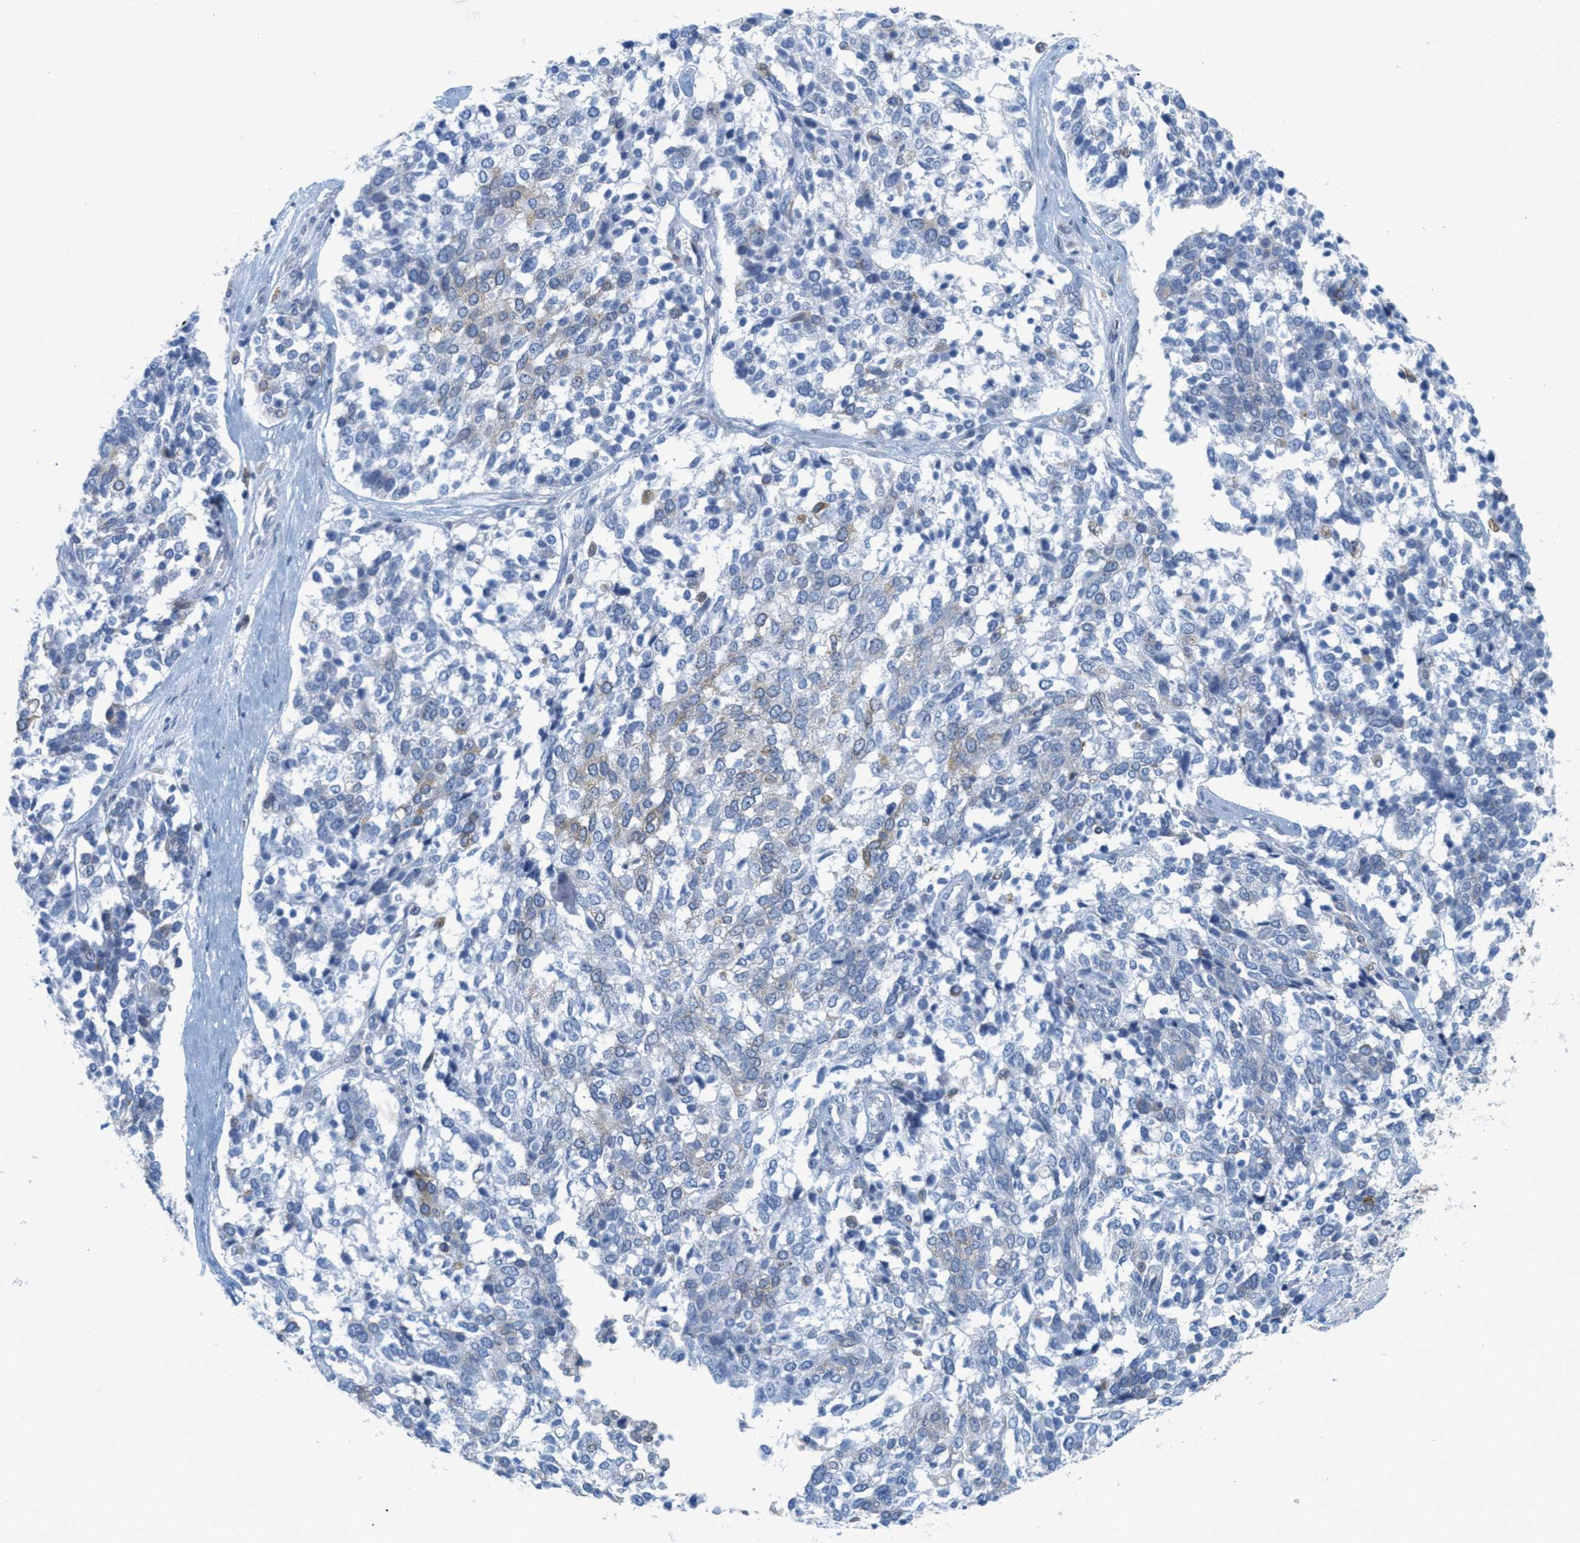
{"staining": {"intensity": "weak", "quantity": "<25%", "location": "cytoplasmic/membranous"}, "tissue": "ovarian cancer", "cell_type": "Tumor cells", "image_type": "cancer", "snomed": [{"axis": "morphology", "description": "Cystadenocarcinoma, serous, NOS"}, {"axis": "topography", "description": "Ovary"}], "caption": "An immunohistochemistry micrograph of ovarian cancer is shown. There is no staining in tumor cells of ovarian cancer. (Stains: DAB (3,3'-diaminobenzidine) IHC with hematoxylin counter stain, Microscopy: brightfield microscopy at high magnification).", "gene": "TEX264", "patient": {"sex": "female", "age": 44}}